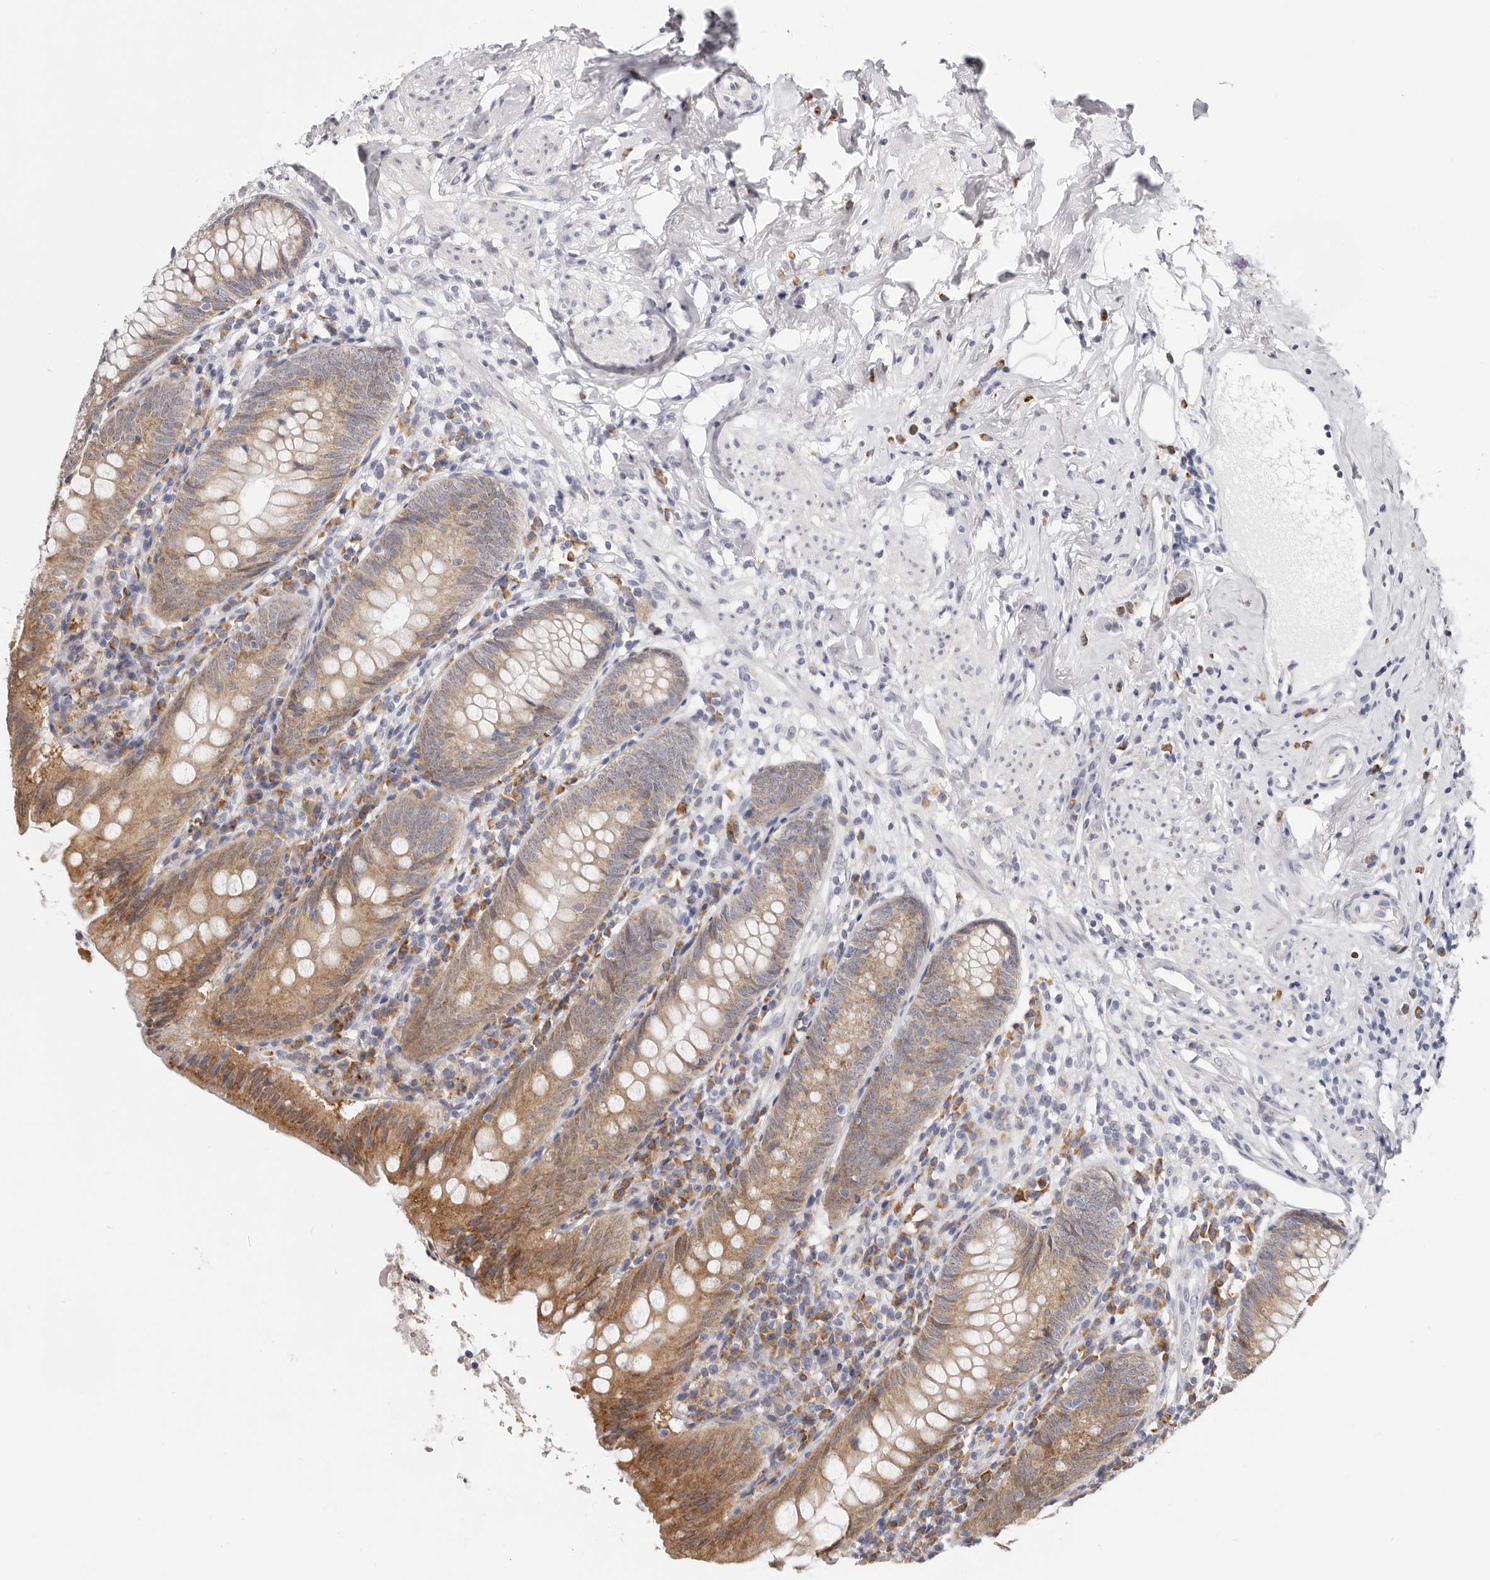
{"staining": {"intensity": "moderate", "quantity": ">75%", "location": "cytoplasmic/membranous"}, "tissue": "appendix", "cell_type": "Glandular cells", "image_type": "normal", "snomed": [{"axis": "morphology", "description": "Normal tissue, NOS"}, {"axis": "topography", "description": "Appendix"}], "caption": "Moderate cytoplasmic/membranous staining for a protein is seen in approximately >75% of glandular cells of normal appendix using immunohistochemistry (IHC).", "gene": "IL32", "patient": {"sex": "female", "age": 54}}